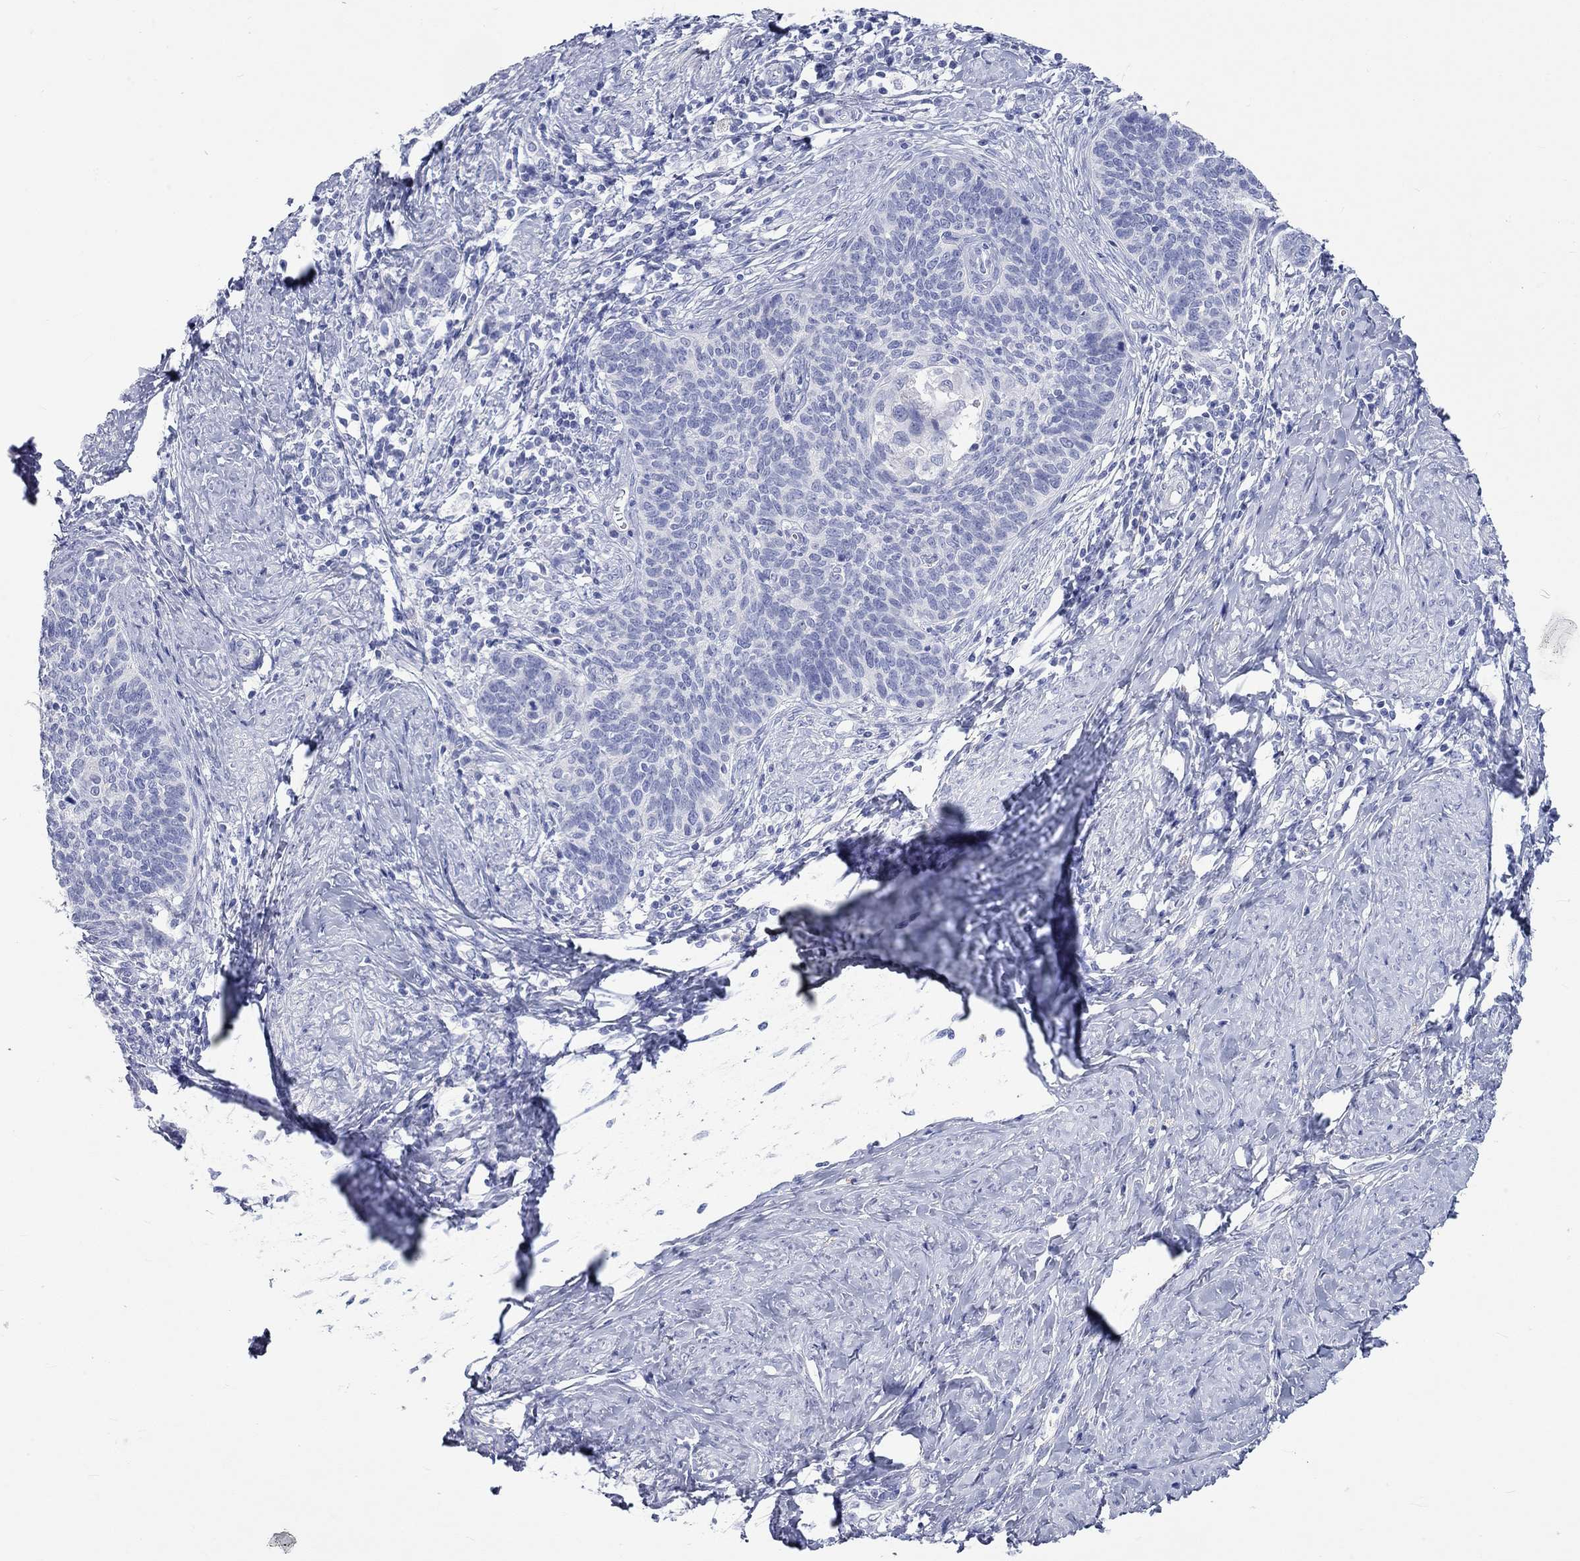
{"staining": {"intensity": "negative", "quantity": "none", "location": "none"}, "tissue": "cervical cancer", "cell_type": "Tumor cells", "image_type": "cancer", "snomed": [{"axis": "morphology", "description": "Normal tissue, NOS"}, {"axis": "morphology", "description": "Squamous cell carcinoma, NOS"}, {"axis": "topography", "description": "Cervix"}], "caption": "Histopathology image shows no significant protein expression in tumor cells of cervical cancer.", "gene": "SPATA9", "patient": {"sex": "female", "age": 39}}